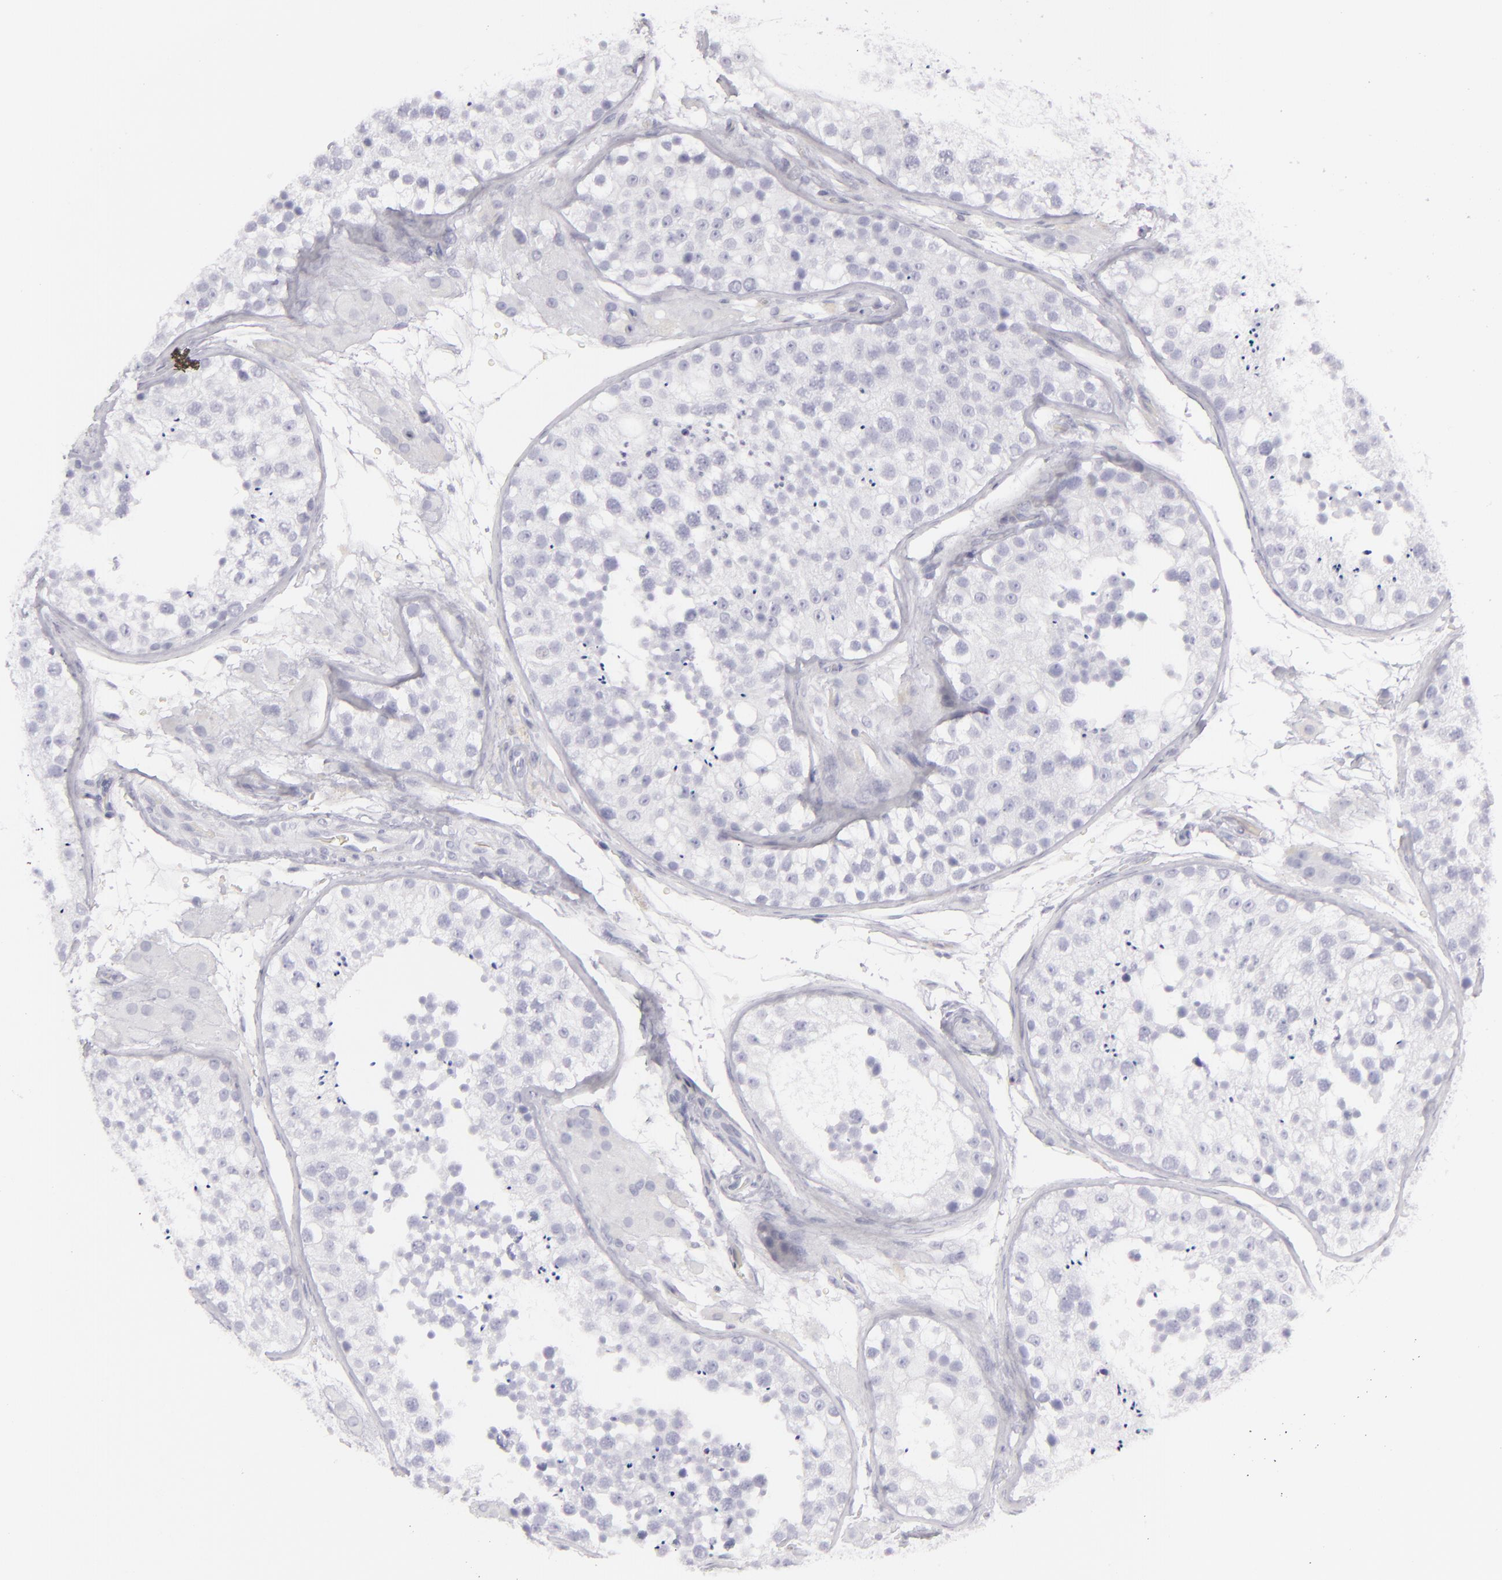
{"staining": {"intensity": "negative", "quantity": "none", "location": "none"}, "tissue": "testis", "cell_type": "Cells in seminiferous ducts", "image_type": "normal", "snomed": [{"axis": "morphology", "description": "Normal tissue, NOS"}, {"axis": "topography", "description": "Testis"}], "caption": "High power microscopy micrograph of an immunohistochemistry (IHC) photomicrograph of normal testis, revealing no significant positivity in cells in seminiferous ducts. (Stains: DAB IHC with hematoxylin counter stain, Microscopy: brightfield microscopy at high magnification).", "gene": "FLG", "patient": {"sex": "male", "age": 26}}